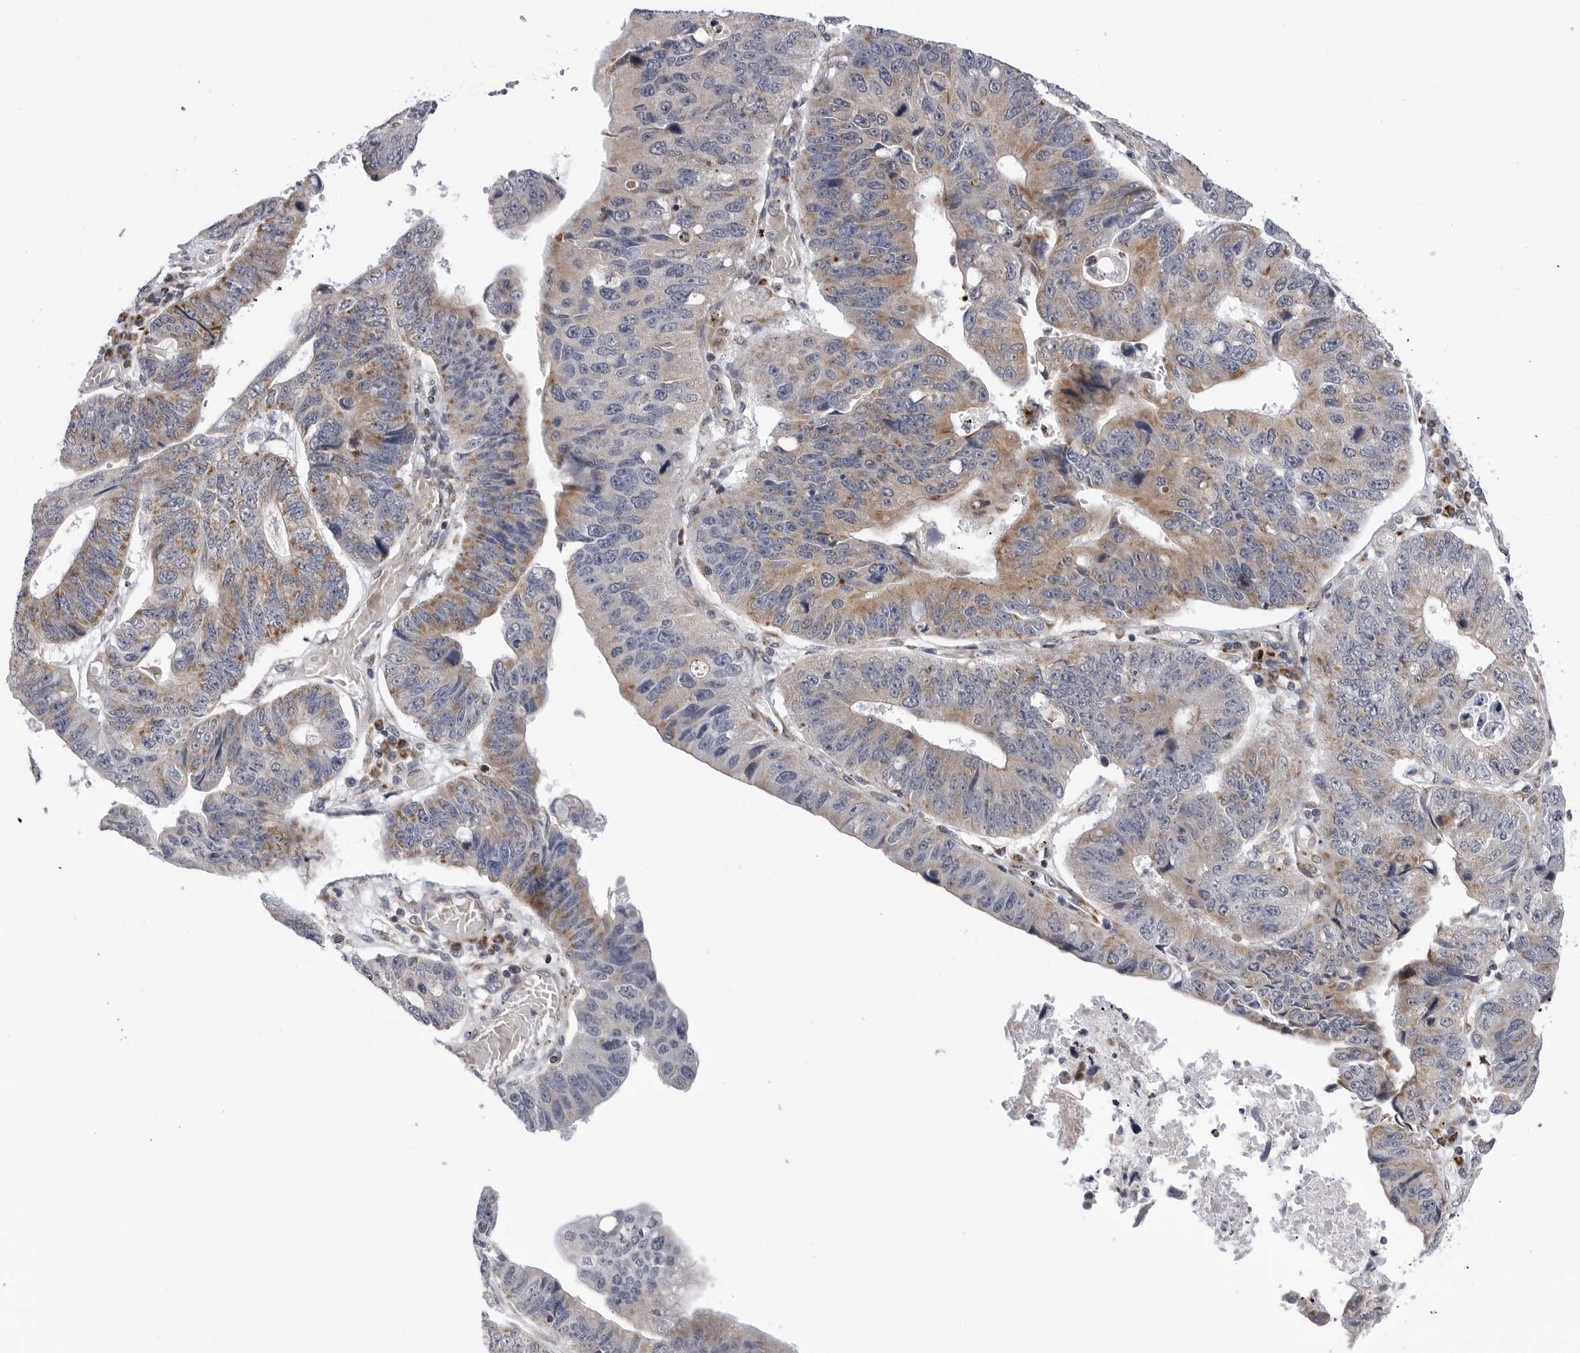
{"staining": {"intensity": "weak", "quantity": "25%-75%", "location": "cytoplasmic/membranous"}, "tissue": "stomach cancer", "cell_type": "Tumor cells", "image_type": "cancer", "snomed": [{"axis": "morphology", "description": "Adenocarcinoma, NOS"}, {"axis": "topography", "description": "Stomach"}], "caption": "Protein expression analysis of stomach cancer (adenocarcinoma) demonstrates weak cytoplasmic/membranous expression in approximately 25%-75% of tumor cells.", "gene": "CDK20", "patient": {"sex": "male", "age": 59}}